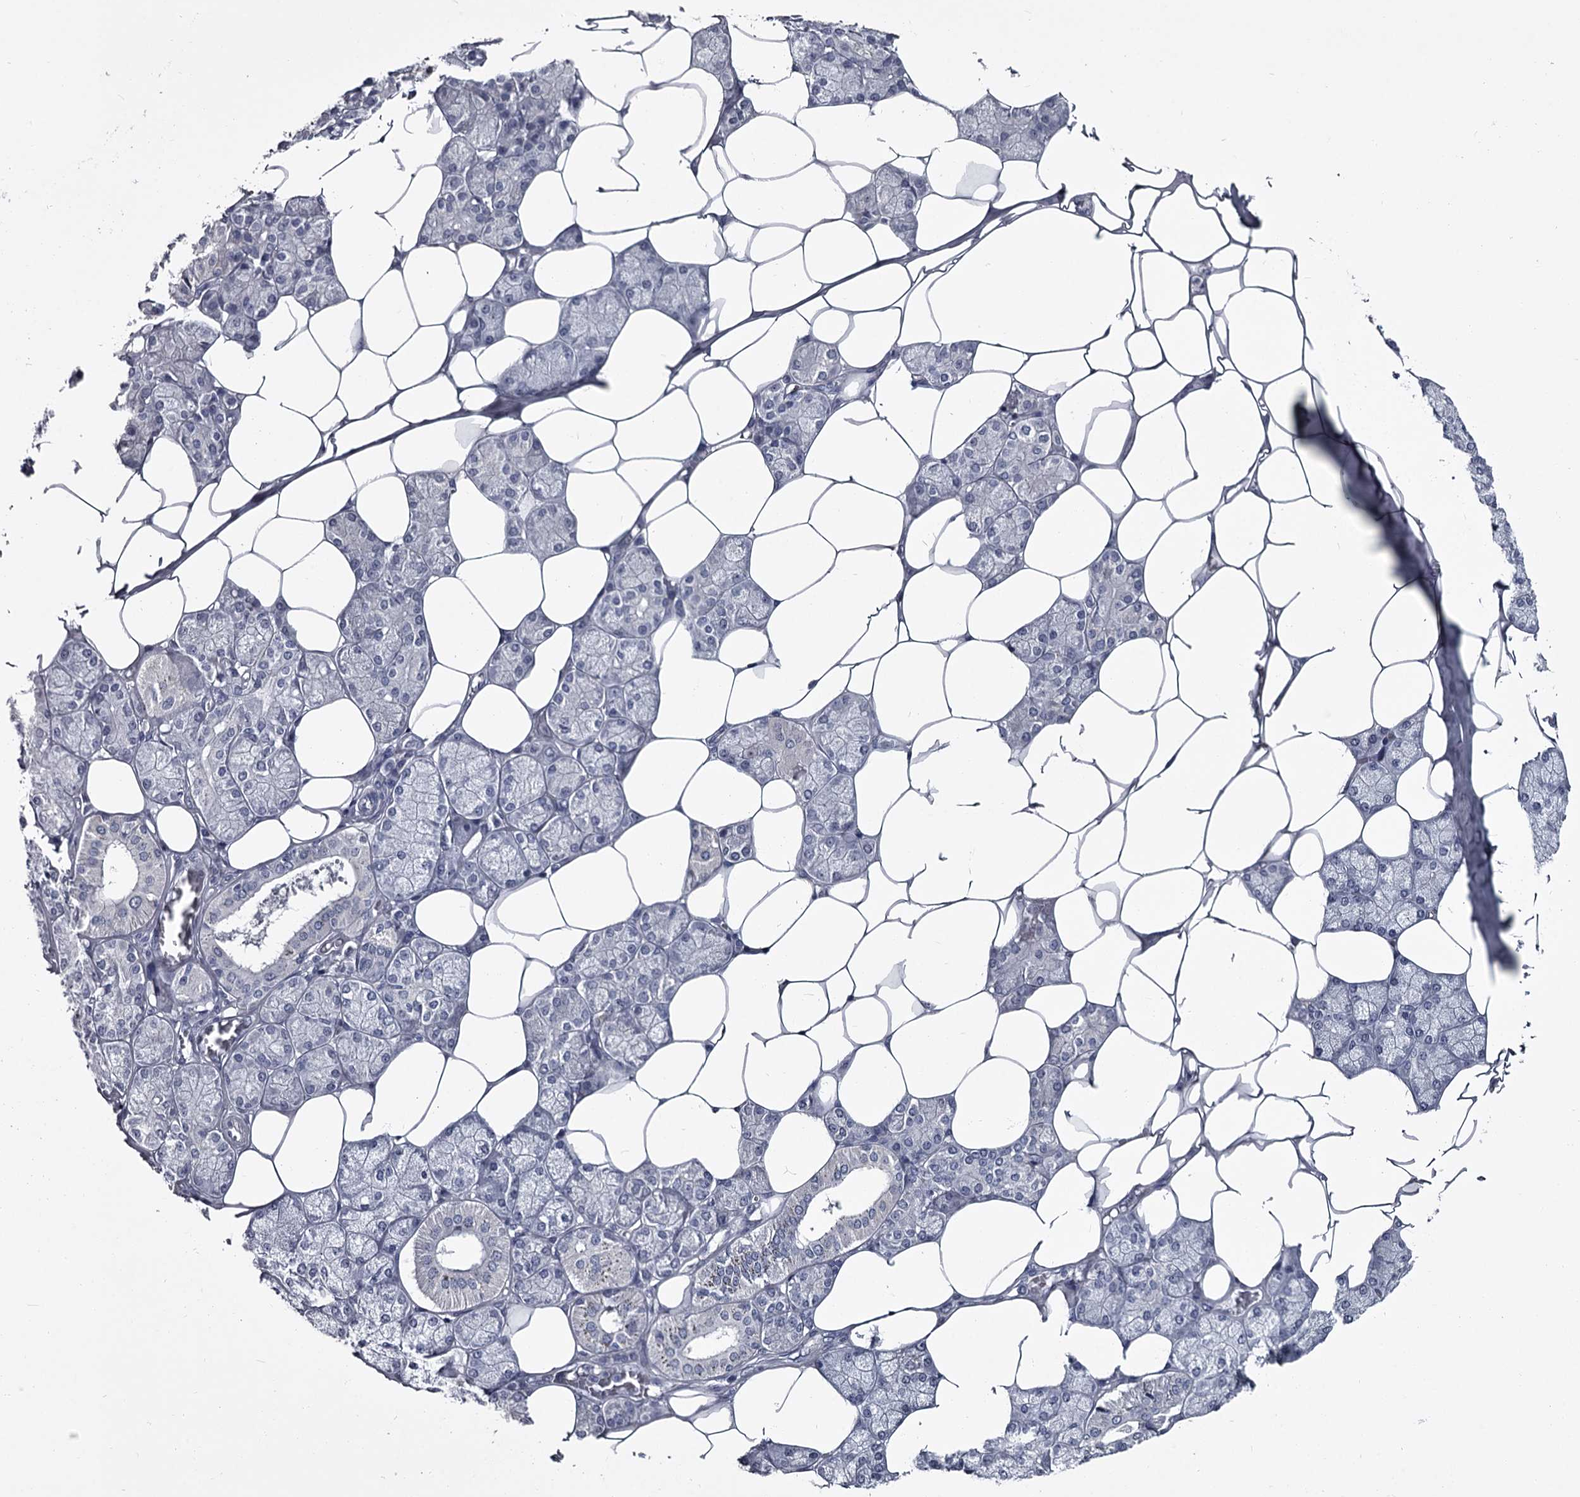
{"staining": {"intensity": "negative", "quantity": "none", "location": "none"}, "tissue": "salivary gland", "cell_type": "Glandular cells", "image_type": "normal", "snomed": [{"axis": "morphology", "description": "Normal tissue, NOS"}, {"axis": "topography", "description": "Salivary gland"}], "caption": "Glandular cells show no significant positivity in benign salivary gland. (DAB (3,3'-diaminobenzidine) immunohistochemistry with hematoxylin counter stain).", "gene": "DAO", "patient": {"sex": "male", "age": 62}}